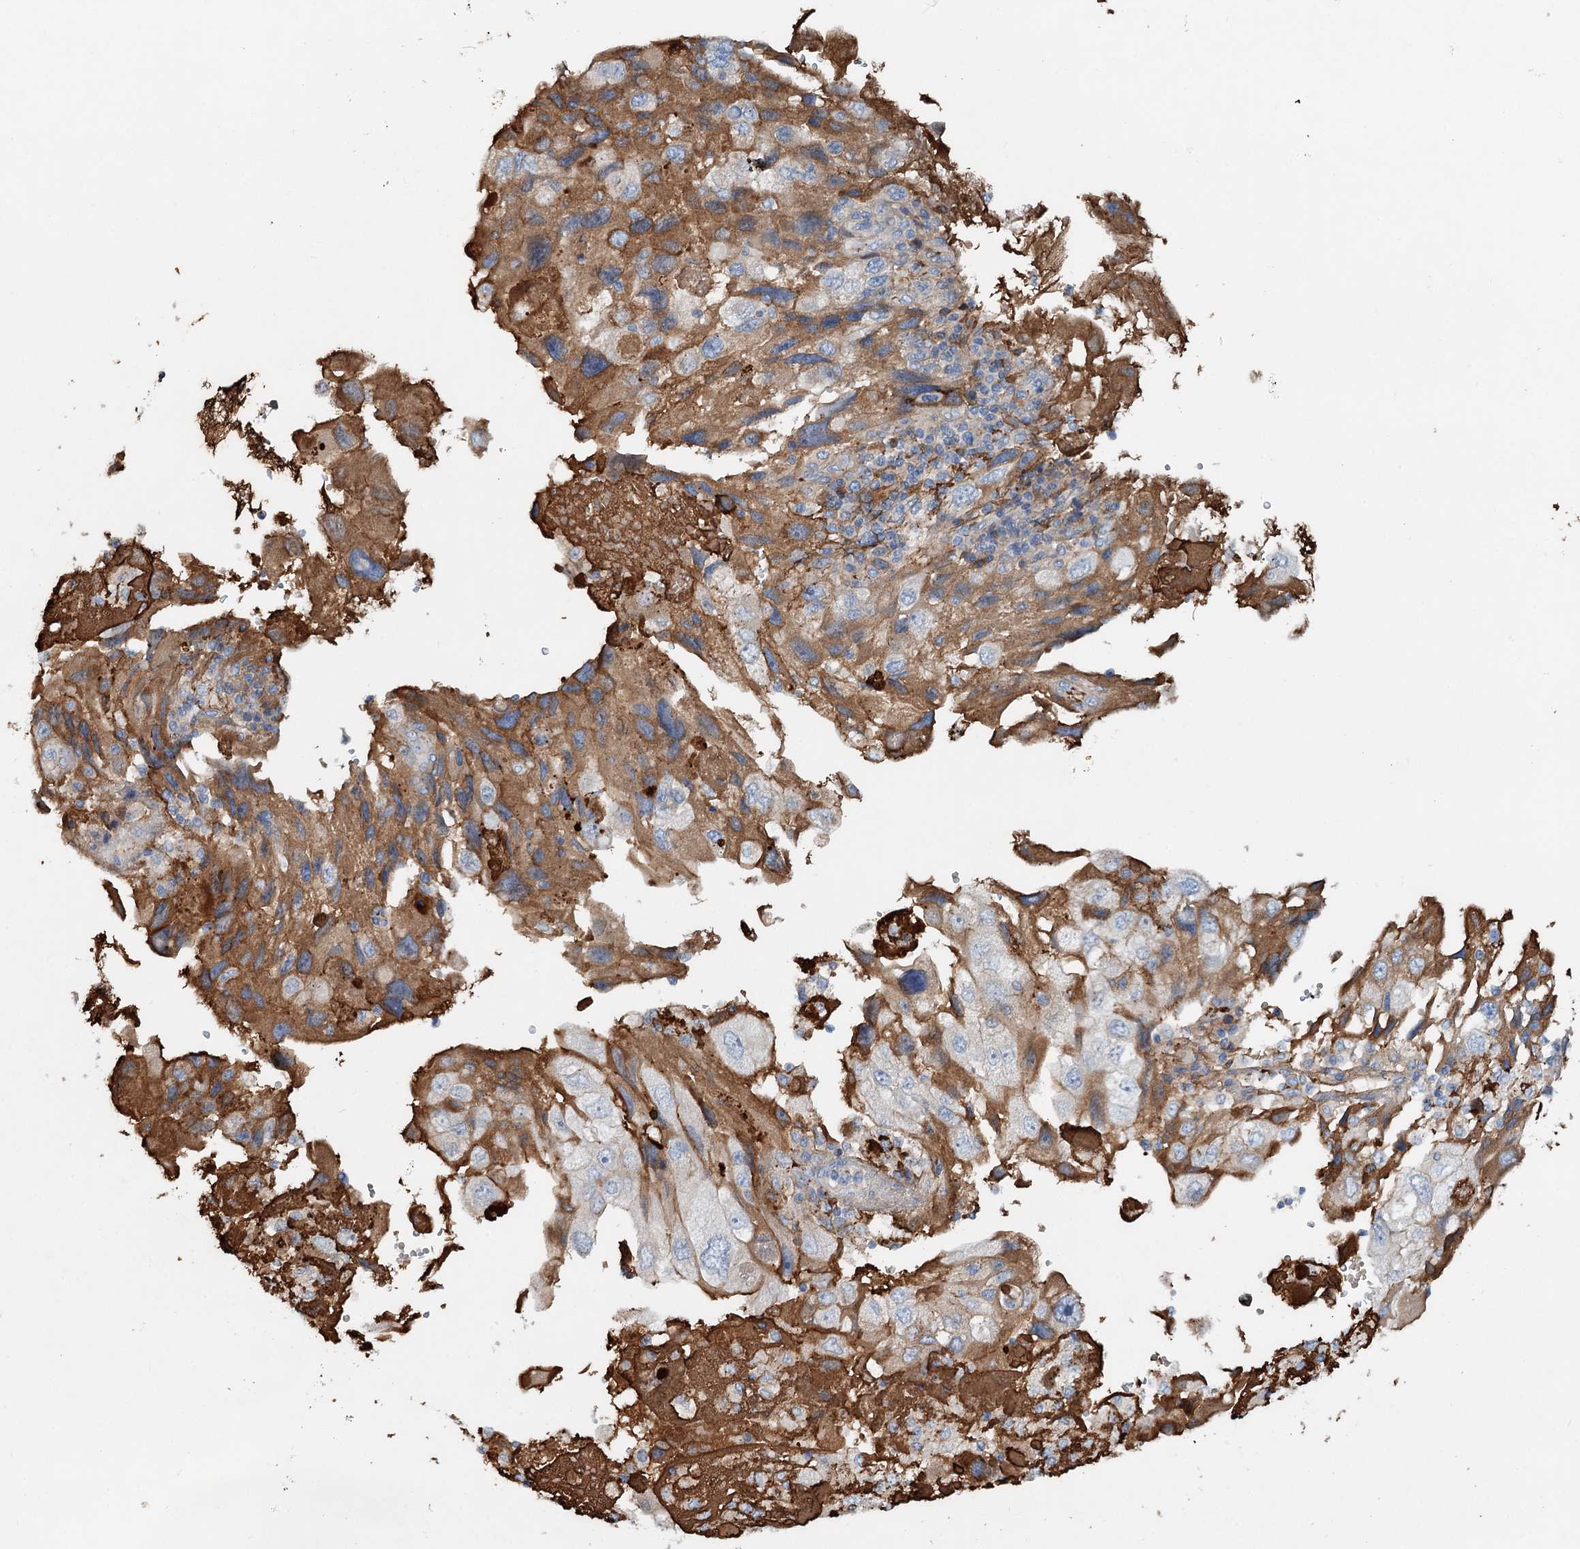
{"staining": {"intensity": "moderate", "quantity": "25%-75%", "location": "cytoplasmic/membranous"}, "tissue": "endometrial cancer", "cell_type": "Tumor cells", "image_type": "cancer", "snomed": [{"axis": "morphology", "description": "Adenocarcinoma, NOS"}, {"axis": "topography", "description": "Endometrium"}], "caption": "A medium amount of moderate cytoplasmic/membranous positivity is identified in approximately 25%-75% of tumor cells in endometrial cancer (adenocarcinoma) tissue. The staining is performed using DAB brown chromogen to label protein expression. The nuclei are counter-stained blue using hematoxylin.", "gene": "ALKBH8", "patient": {"sex": "female", "age": 49}}